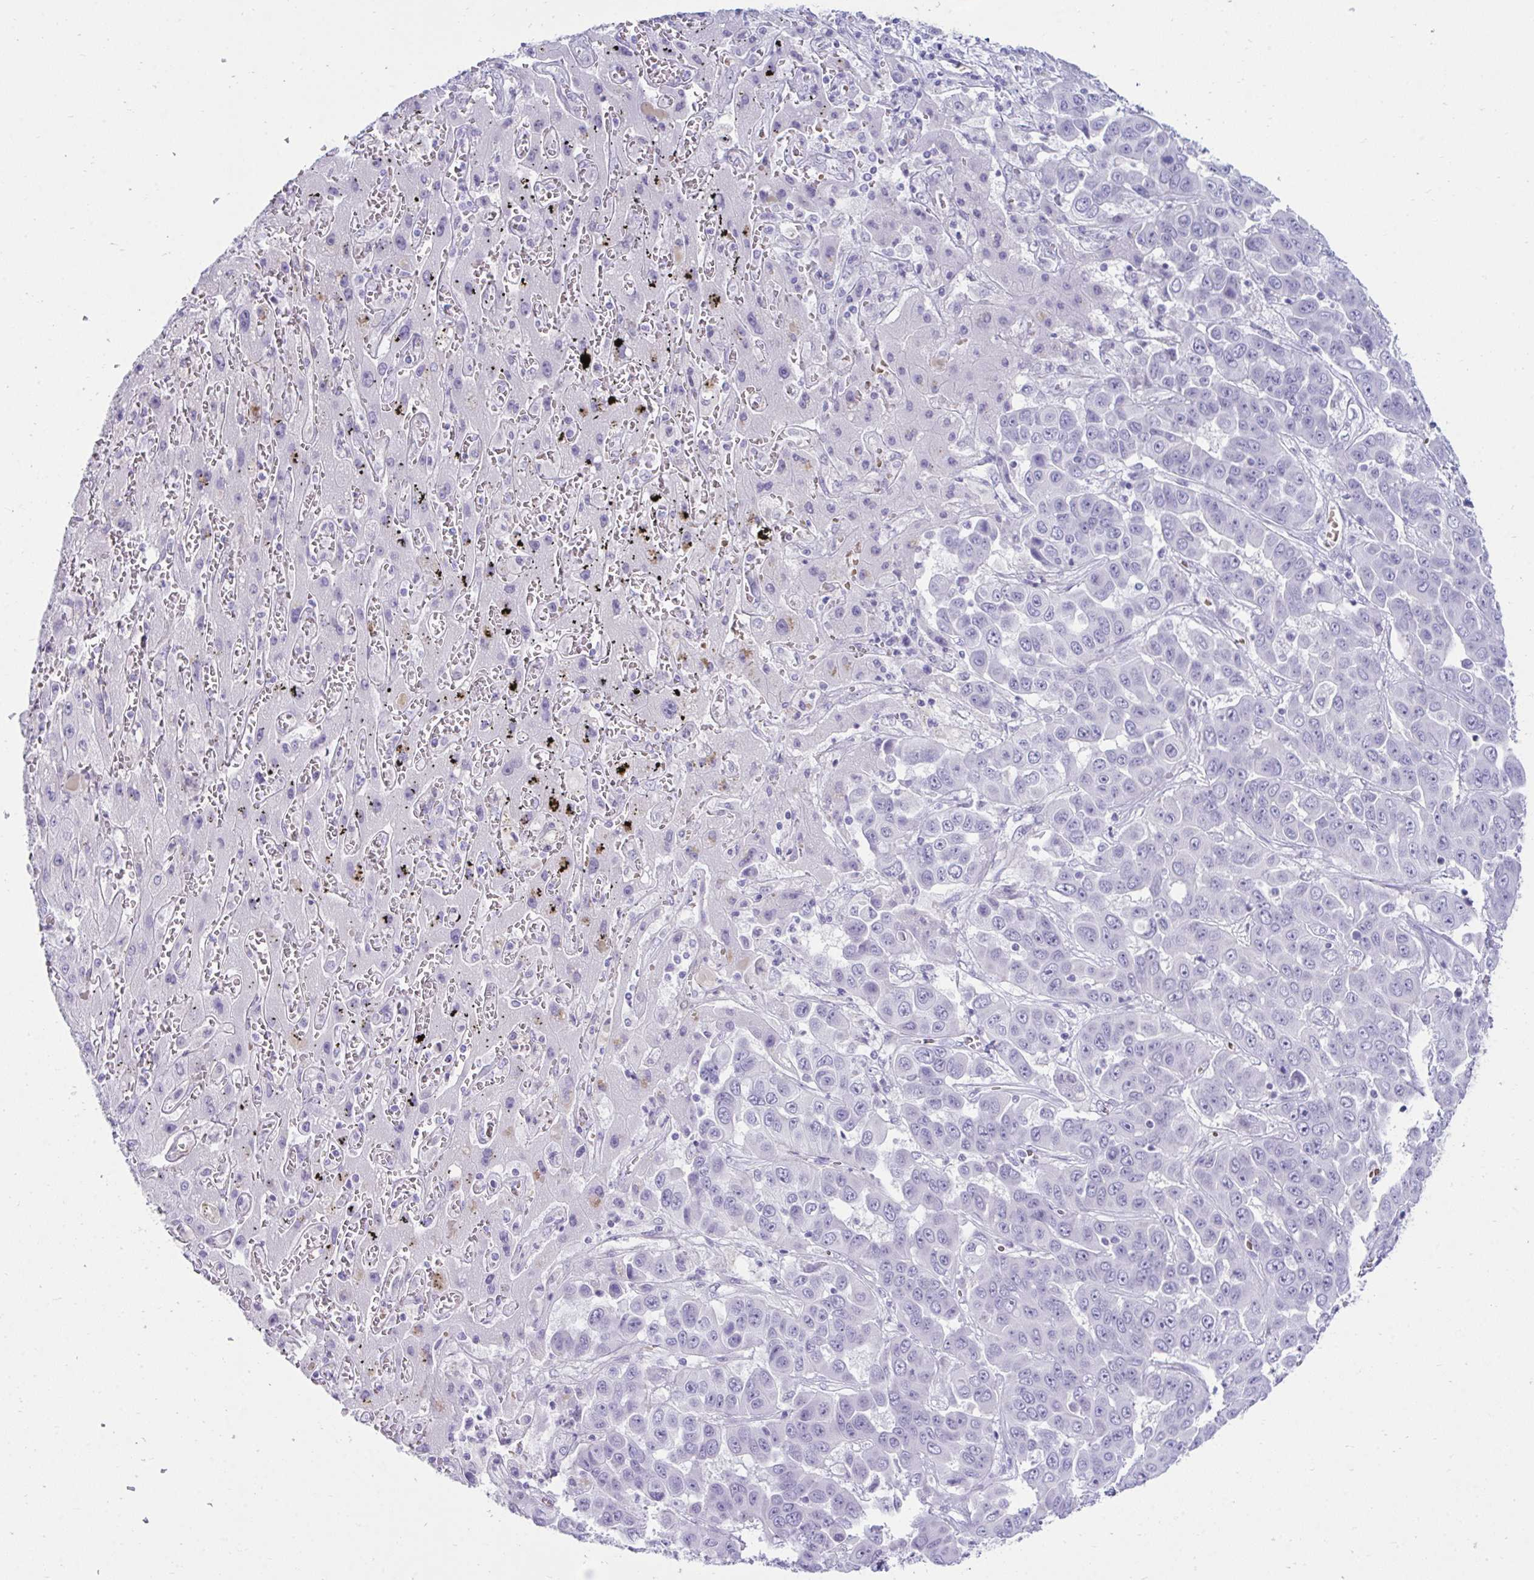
{"staining": {"intensity": "negative", "quantity": "none", "location": "none"}, "tissue": "liver cancer", "cell_type": "Tumor cells", "image_type": "cancer", "snomed": [{"axis": "morphology", "description": "Cholangiocarcinoma"}, {"axis": "topography", "description": "Liver"}], "caption": "Immunohistochemistry photomicrograph of human liver cancer (cholangiocarcinoma) stained for a protein (brown), which reveals no expression in tumor cells.", "gene": "UBL3", "patient": {"sex": "female", "age": 52}}